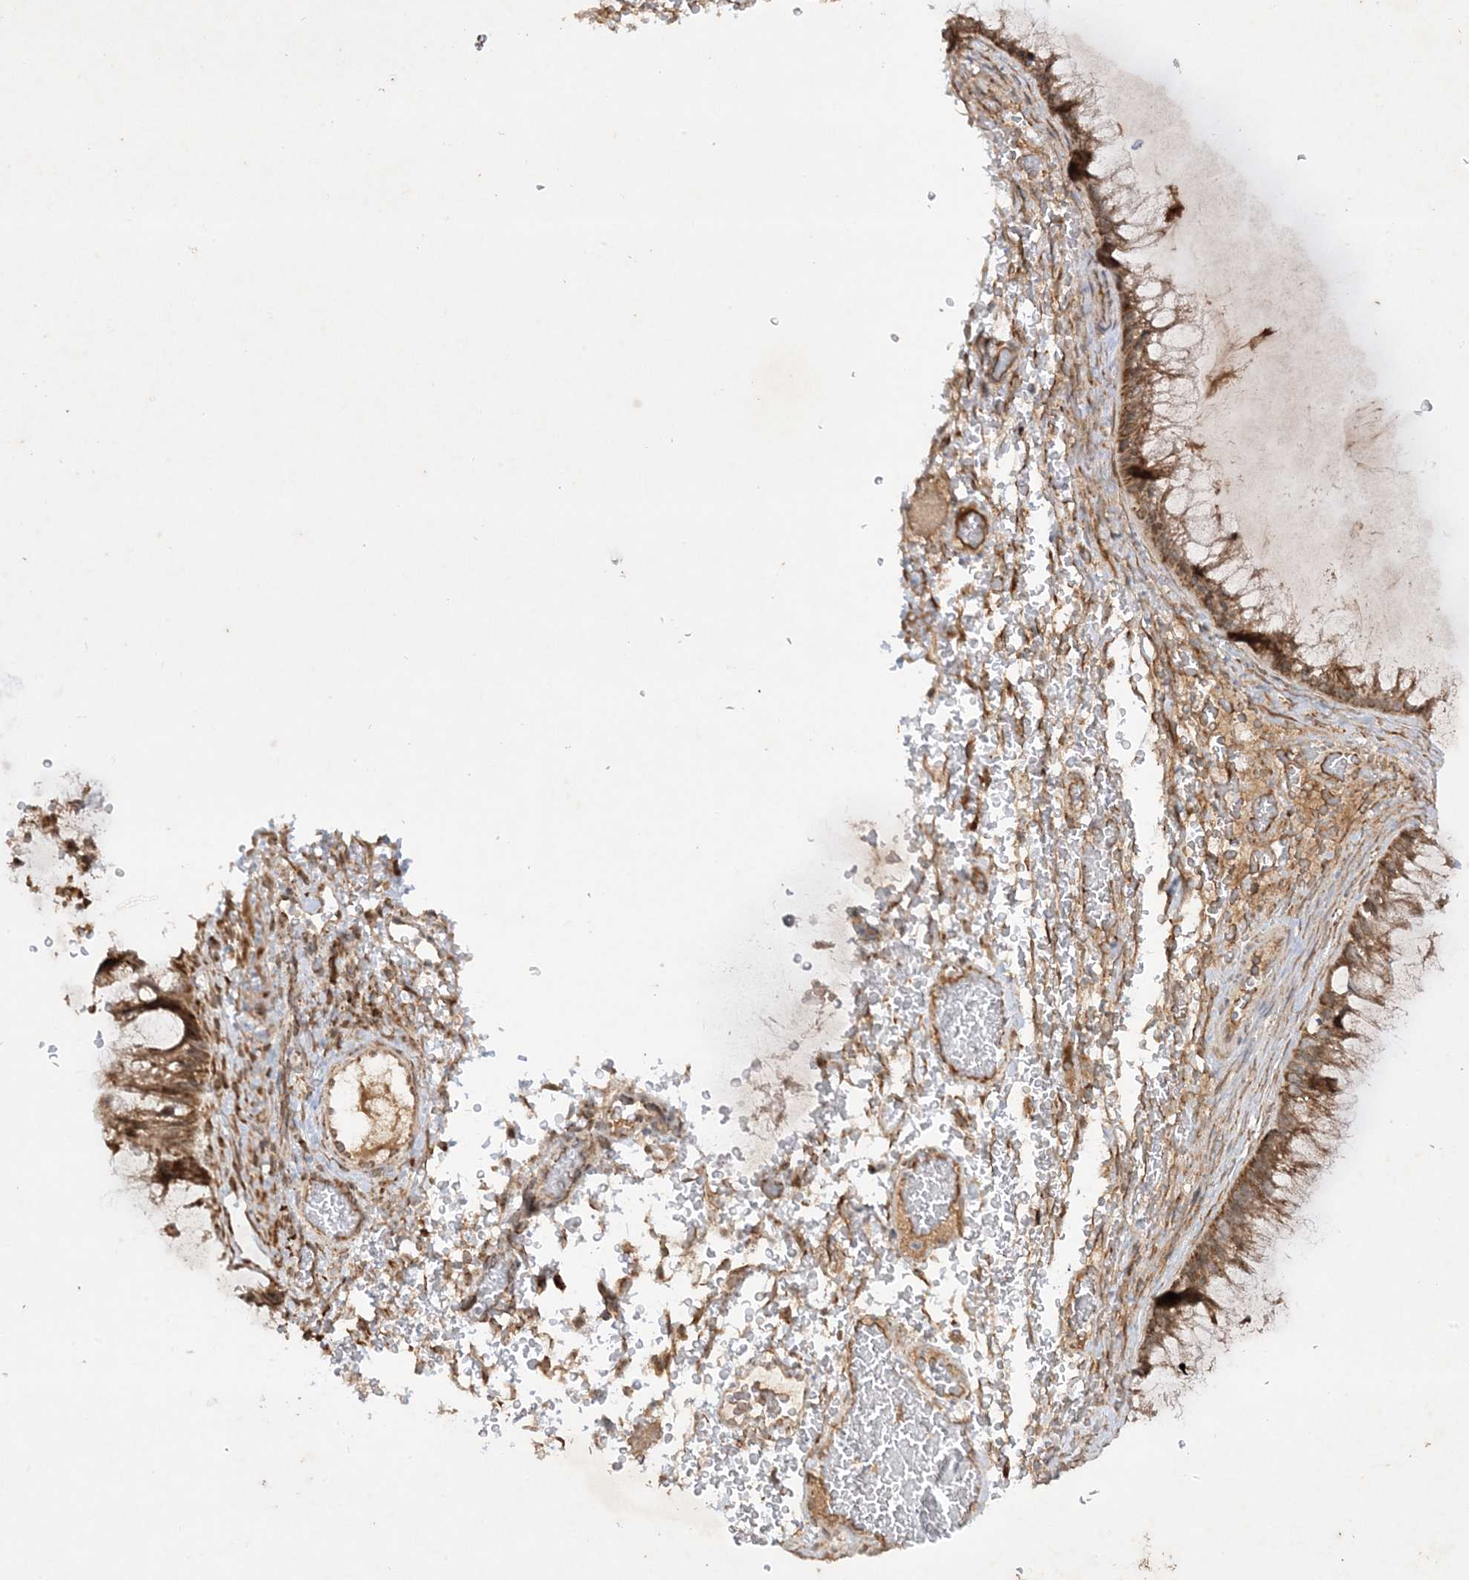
{"staining": {"intensity": "moderate", "quantity": ">75%", "location": "cytoplasmic/membranous"}, "tissue": "ovarian cancer", "cell_type": "Tumor cells", "image_type": "cancer", "snomed": [{"axis": "morphology", "description": "Cystadenocarcinoma, mucinous, NOS"}, {"axis": "topography", "description": "Ovary"}], "caption": "Protein expression analysis of ovarian cancer reveals moderate cytoplasmic/membranous staining in approximately >75% of tumor cells. (IHC, brightfield microscopy, high magnification).", "gene": "NDUFAF3", "patient": {"sex": "female", "age": 37}}